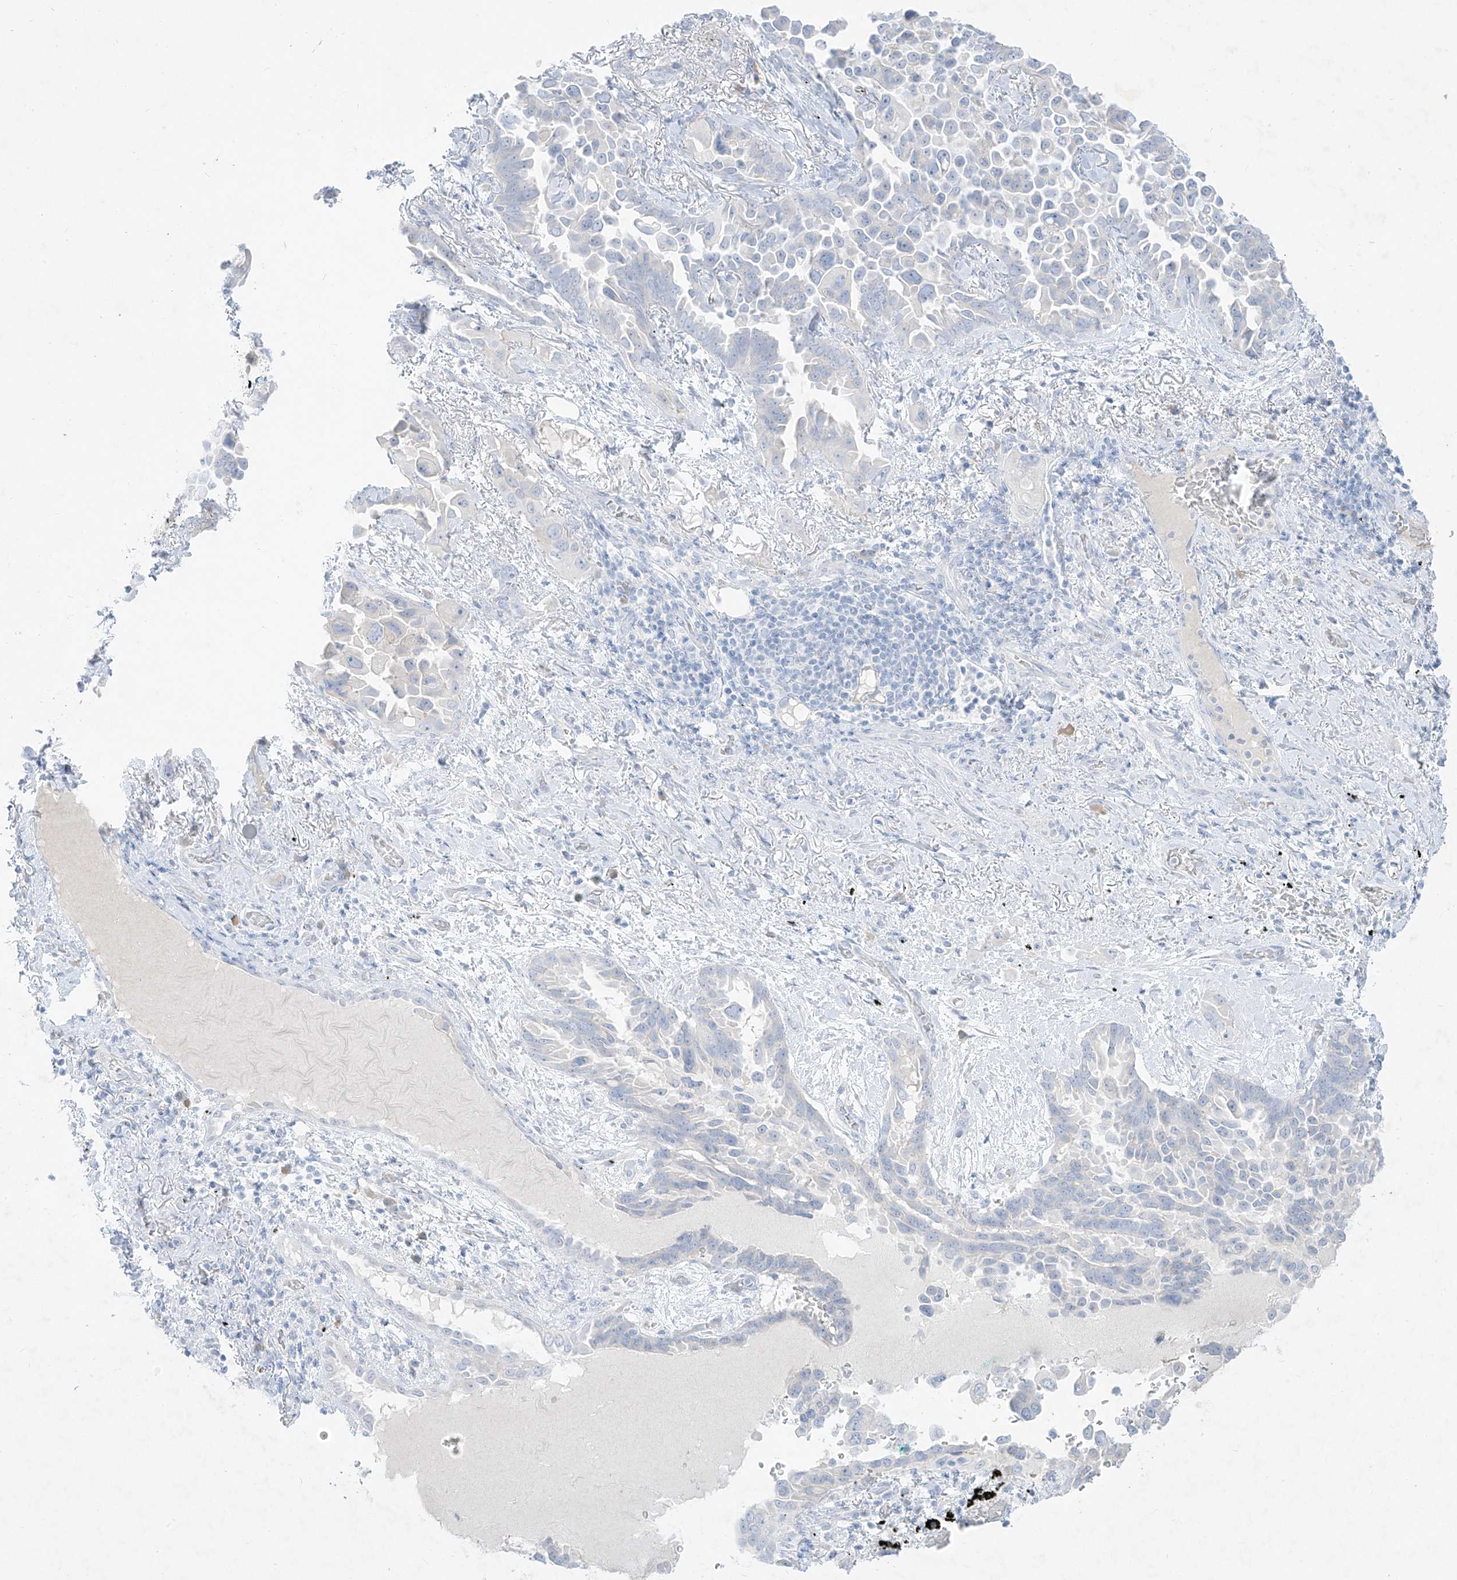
{"staining": {"intensity": "negative", "quantity": "none", "location": "none"}, "tissue": "lung cancer", "cell_type": "Tumor cells", "image_type": "cancer", "snomed": [{"axis": "morphology", "description": "Adenocarcinoma, NOS"}, {"axis": "topography", "description": "Lung"}], "caption": "Tumor cells show no significant protein expression in lung cancer.", "gene": "TGM4", "patient": {"sex": "female", "age": 67}}